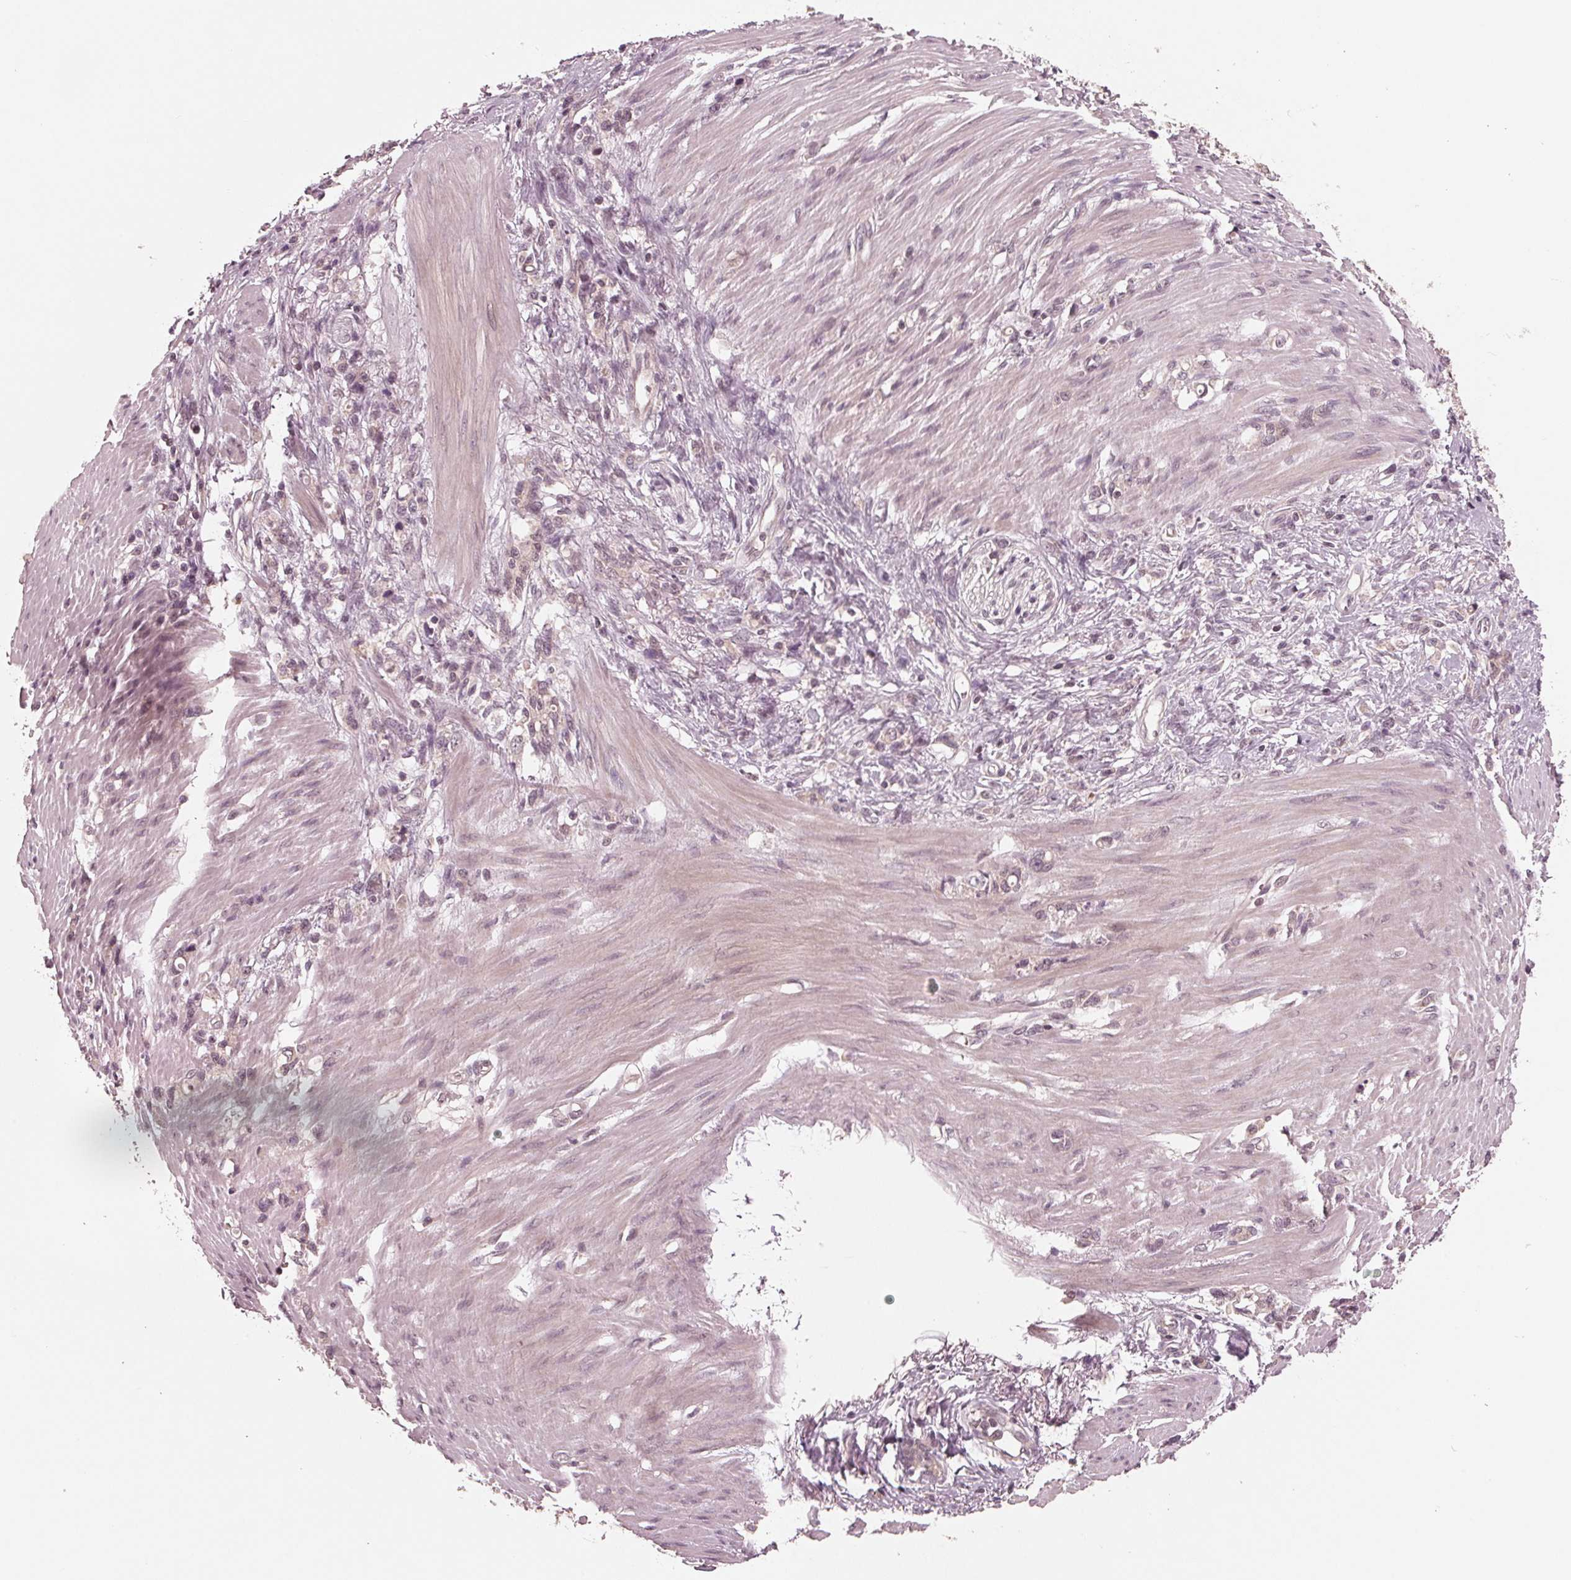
{"staining": {"intensity": "weak", "quantity": "25%-75%", "location": "cytoplasmic/membranous"}, "tissue": "stomach cancer", "cell_type": "Tumor cells", "image_type": "cancer", "snomed": [{"axis": "morphology", "description": "Adenocarcinoma, NOS"}, {"axis": "topography", "description": "Stomach"}], "caption": "Immunohistochemical staining of stomach cancer displays low levels of weak cytoplasmic/membranous expression in about 25%-75% of tumor cells.", "gene": "UBALD1", "patient": {"sex": "female", "age": 84}}